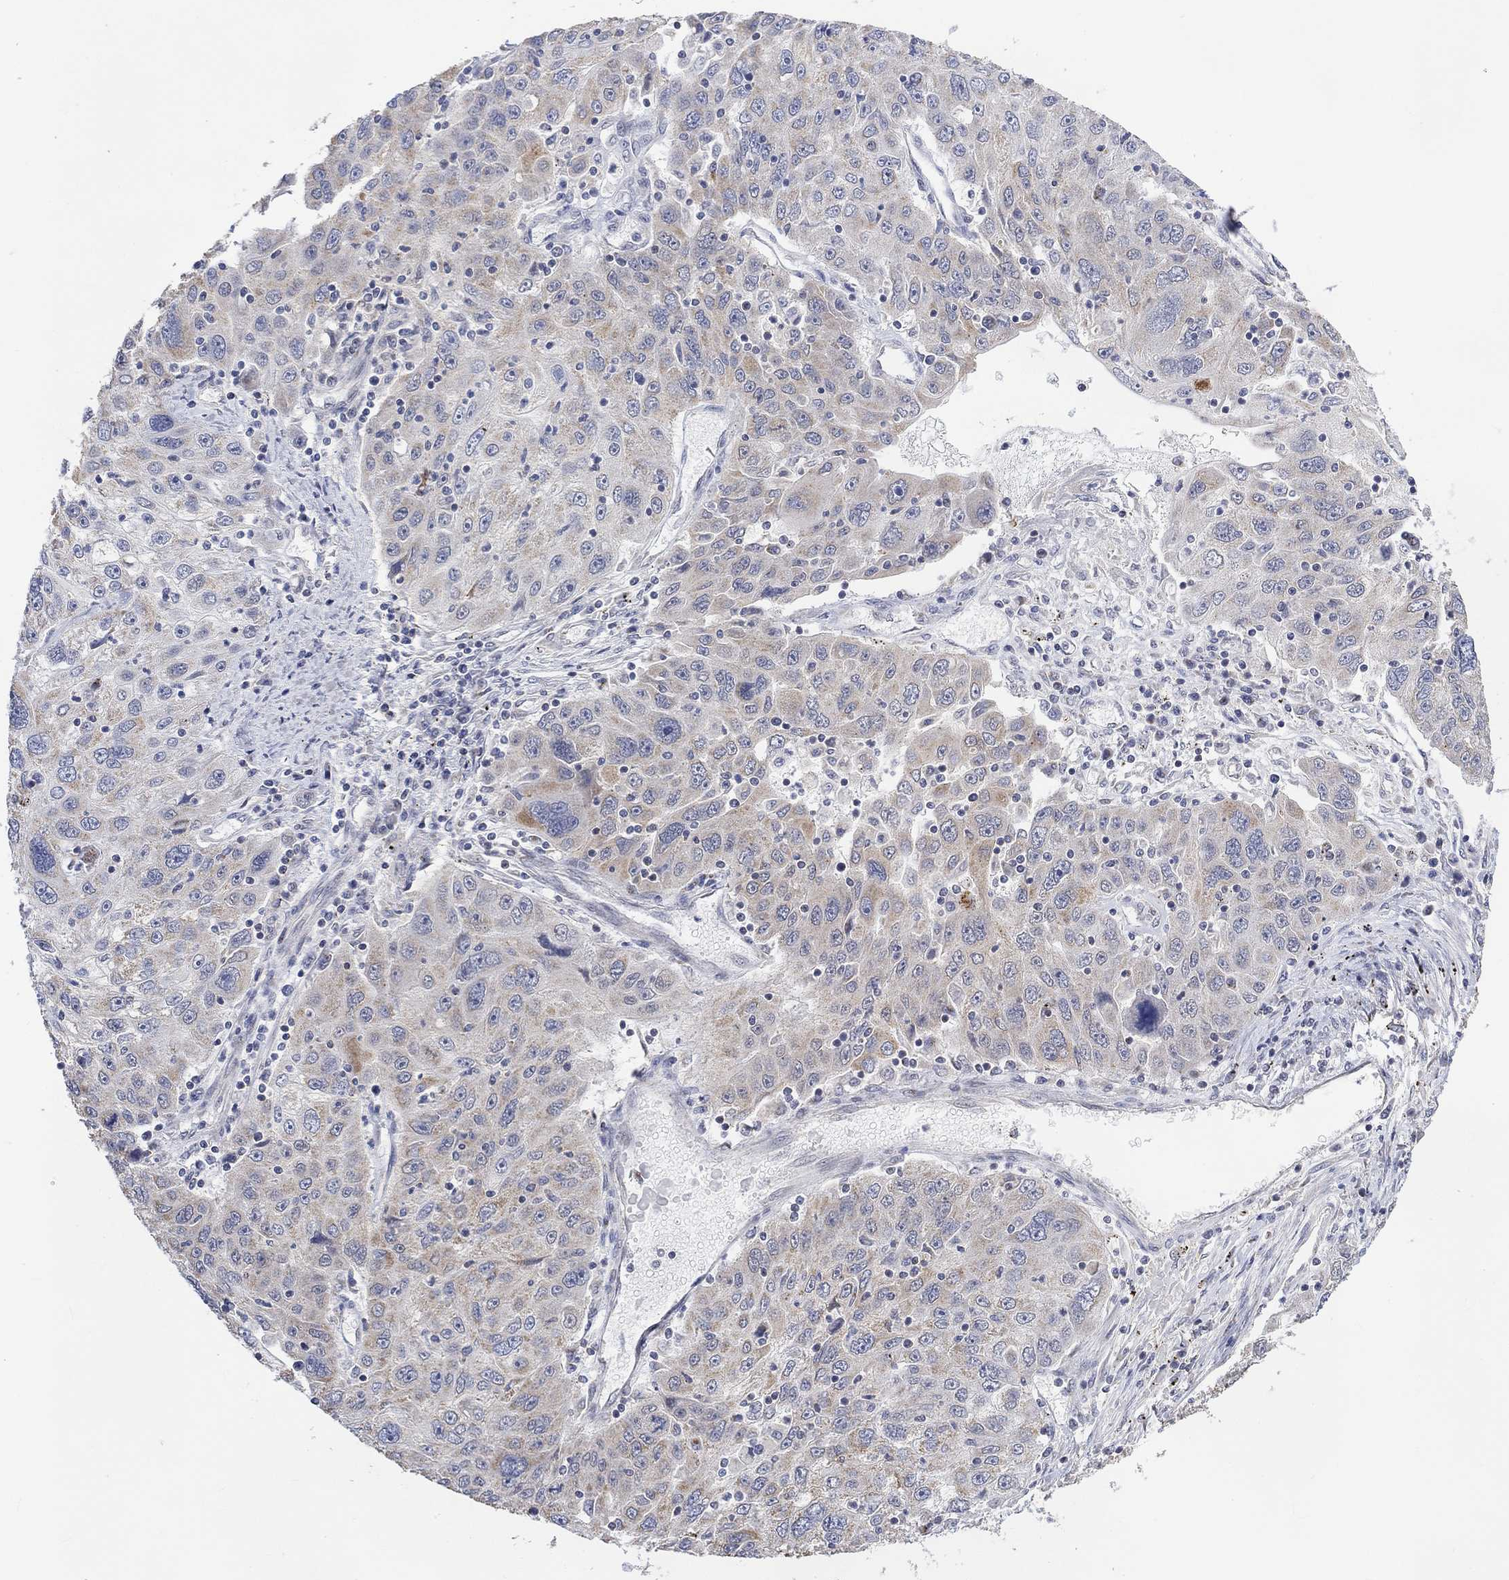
{"staining": {"intensity": "weak", "quantity": "<25%", "location": "cytoplasmic/membranous"}, "tissue": "stomach cancer", "cell_type": "Tumor cells", "image_type": "cancer", "snomed": [{"axis": "morphology", "description": "Adenocarcinoma, NOS"}, {"axis": "topography", "description": "Stomach"}], "caption": "Histopathology image shows no protein staining in tumor cells of stomach adenocarcinoma tissue.", "gene": "SLC48A1", "patient": {"sex": "male", "age": 56}}